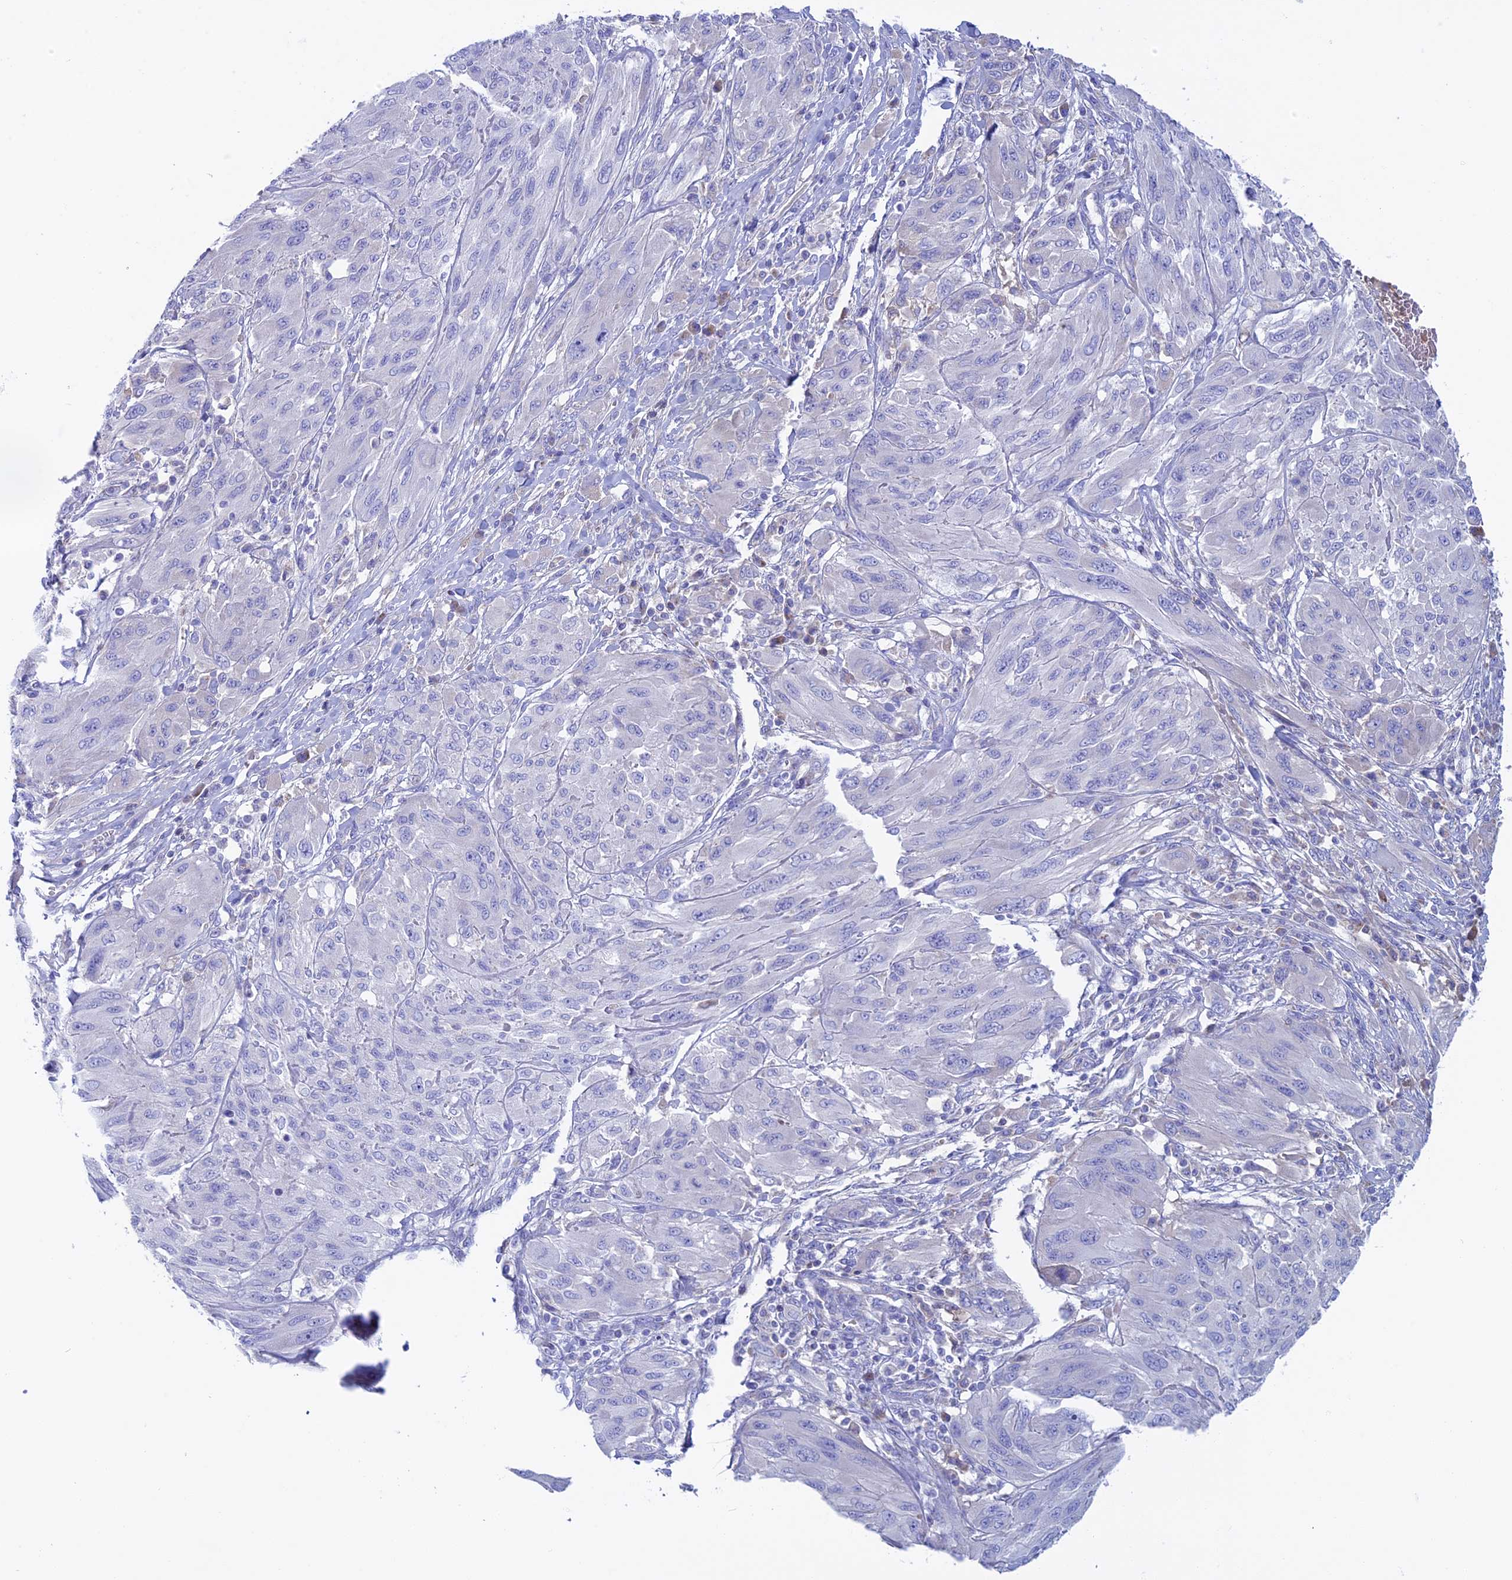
{"staining": {"intensity": "negative", "quantity": "none", "location": "none"}, "tissue": "melanoma", "cell_type": "Tumor cells", "image_type": "cancer", "snomed": [{"axis": "morphology", "description": "Malignant melanoma, NOS"}, {"axis": "topography", "description": "Skin"}], "caption": "Tumor cells are negative for protein expression in human melanoma. The staining was performed using DAB (3,3'-diaminobenzidine) to visualize the protein expression in brown, while the nuclei were stained in blue with hematoxylin (Magnification: 20x).", "gene": "SLC15A5", "patient": {"sex": "female", "age": 91}}